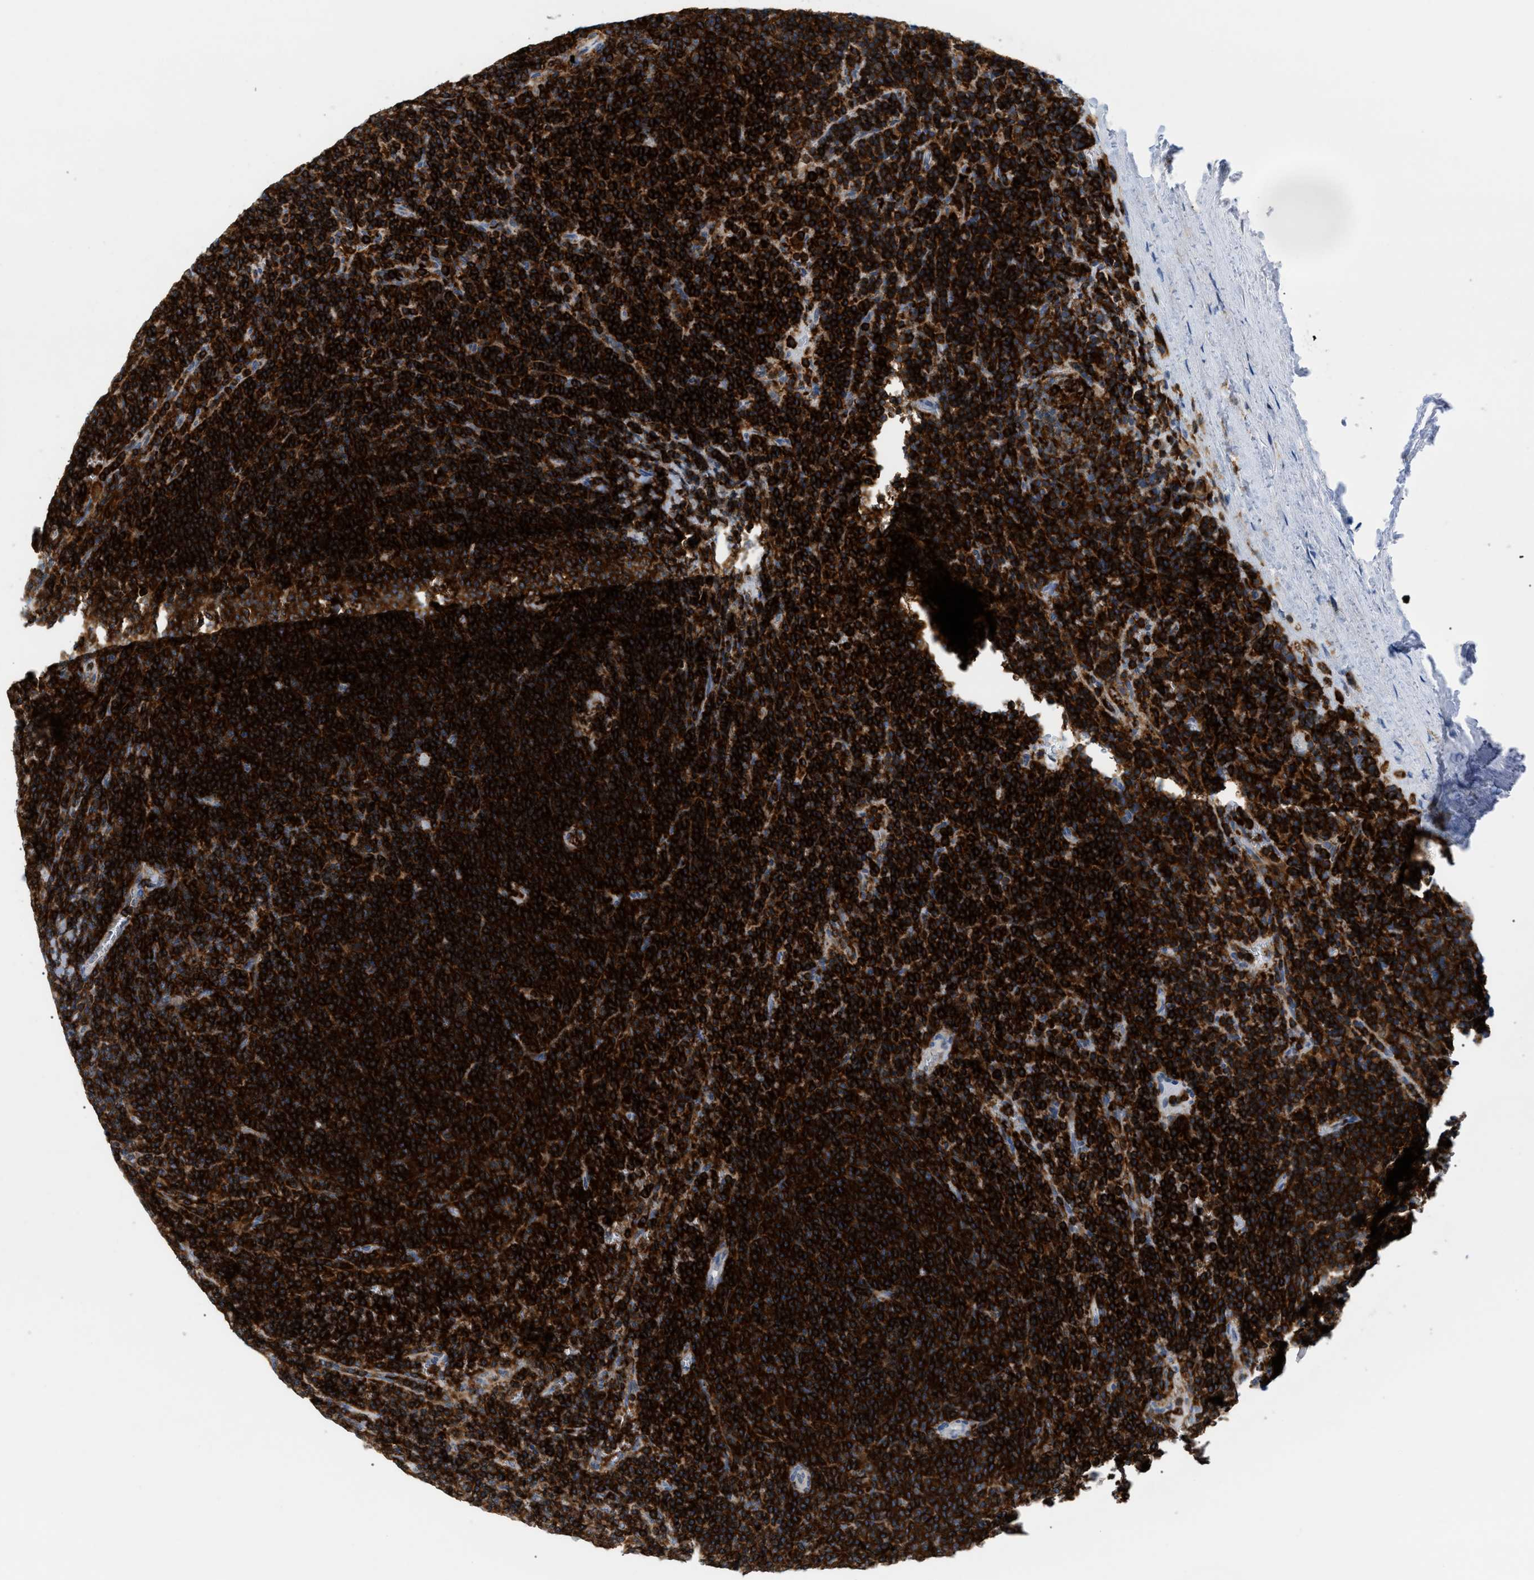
{"staining": {"intensity": "strong", "quantity": ">75%", "location": "cytoplasmic/membranous"}, "tissue": "lymphoma", "cell_type": "Tumor cells", "image_type": "cancer", "snomed": [{"axis": "morphology", "description": "Malignant lymphoma, non-Hodgkin's type, Low grade"}, {"axis": "topography", "description": "Spleen"}], "caption": "Lymphoma stained for a protein (brown) reveals strong cytoplasmic/membranous positive positivity in about >75% of tumor cells.", "gene": "INPP5D", "patient": {"sex": "female", "age": 50}}